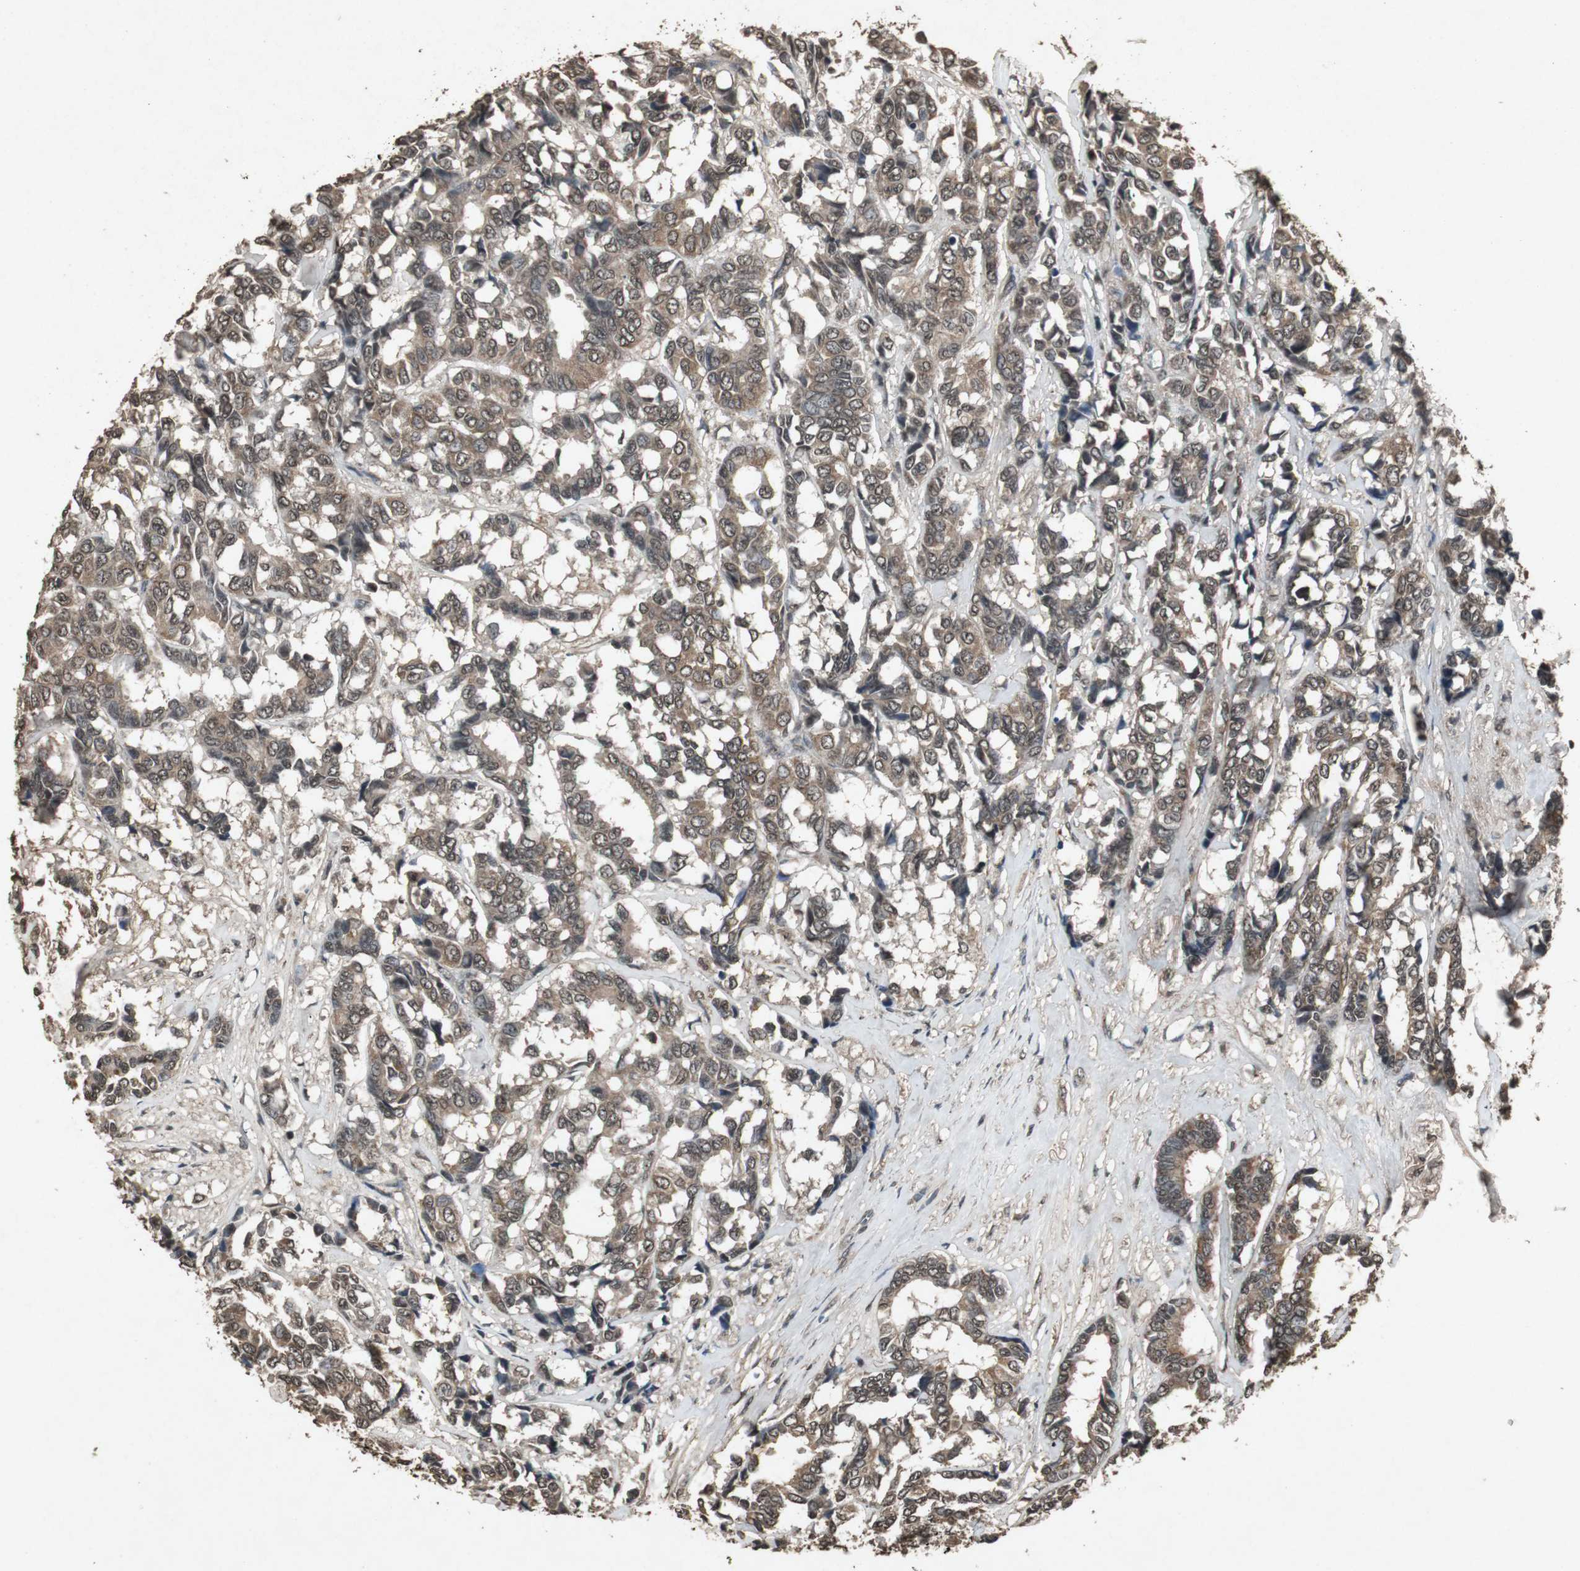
{"staining": {"intensity": "moderate", "quantity": ">75%", "location": "cytoplasmic/membranous,nuclear"}, "tissue": "breast cancer", "cell_type": "Tumor cells", "image_type": "cancer", "snomed": [{"axis": "morphology", "description": "Duct carcinoma"}, {"axis": "topography", "description": "Breast"}], "caption": "High-magnification brightfield microscopy of breast invasive ductal carcinoma stained with DAB (brown) and counterstained with hematoxylin (blue). tumor cells exhibit moderate cytoplasmic/membranous and nuclear positivity is present in about>75% of cells.", "gene": "EMX1", "patient": {"sex": "female", "age": 87}}